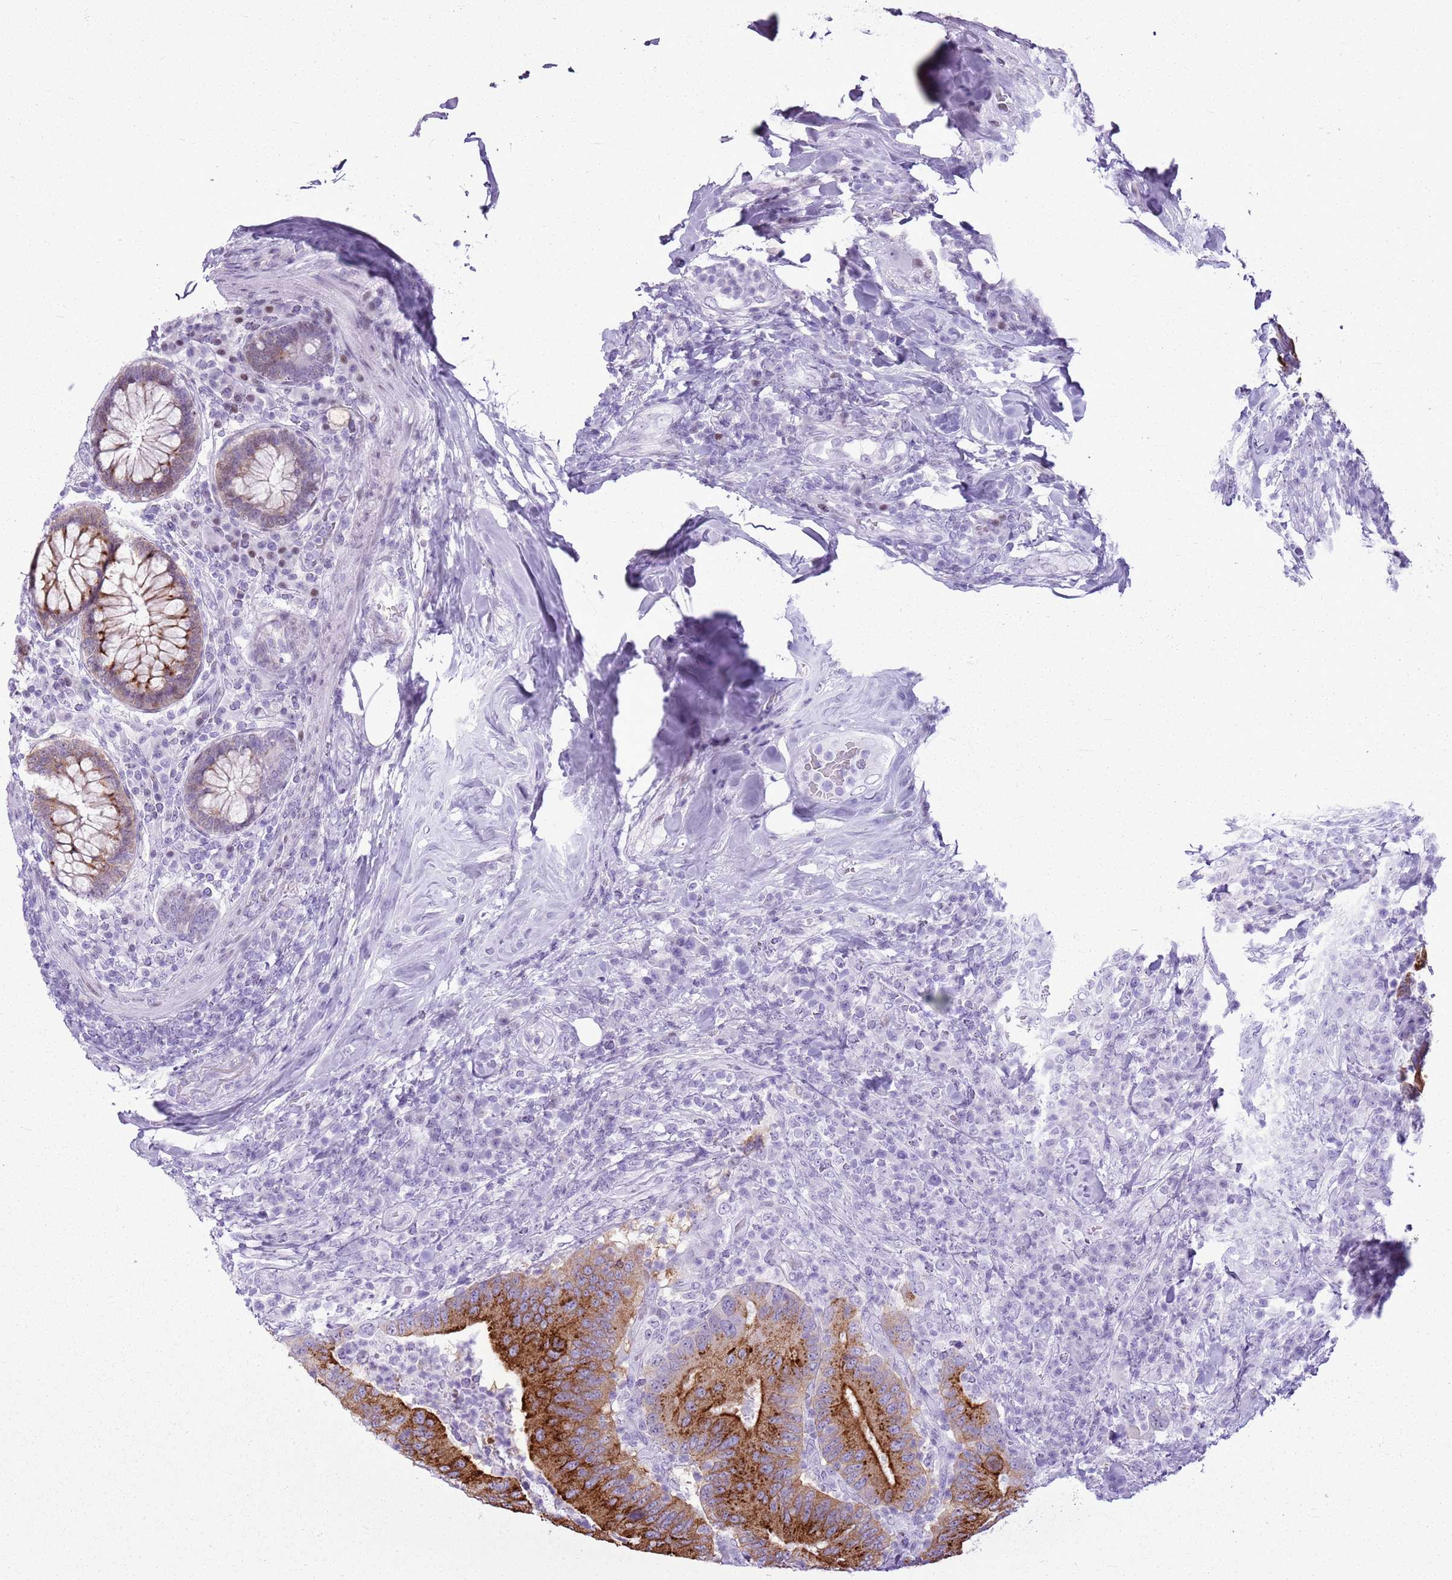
{"staining": {"intensity": "strong", "quantity": ">75%", "location": "cytoplasmic/membranous"}, "tissue": "colorectal cancer", "cell_type": "Tumor cells", "image_type": "cancer", "snomed": [{"axis": "morphology", "description": "Adenocarcinoma, NOS"}, {"axis": "topography", "description": "Colon"}], "caption": "Protein expression analysis of human colorectal adenocarcinoma reveals strong cytoplasmic/membranous positivity in about >75% of tumor cells. (DAB = brown stain, brightfield microscopy at high magnification).", "gene": "ASIP", "patient": {"sex": "female", "age": 66}}